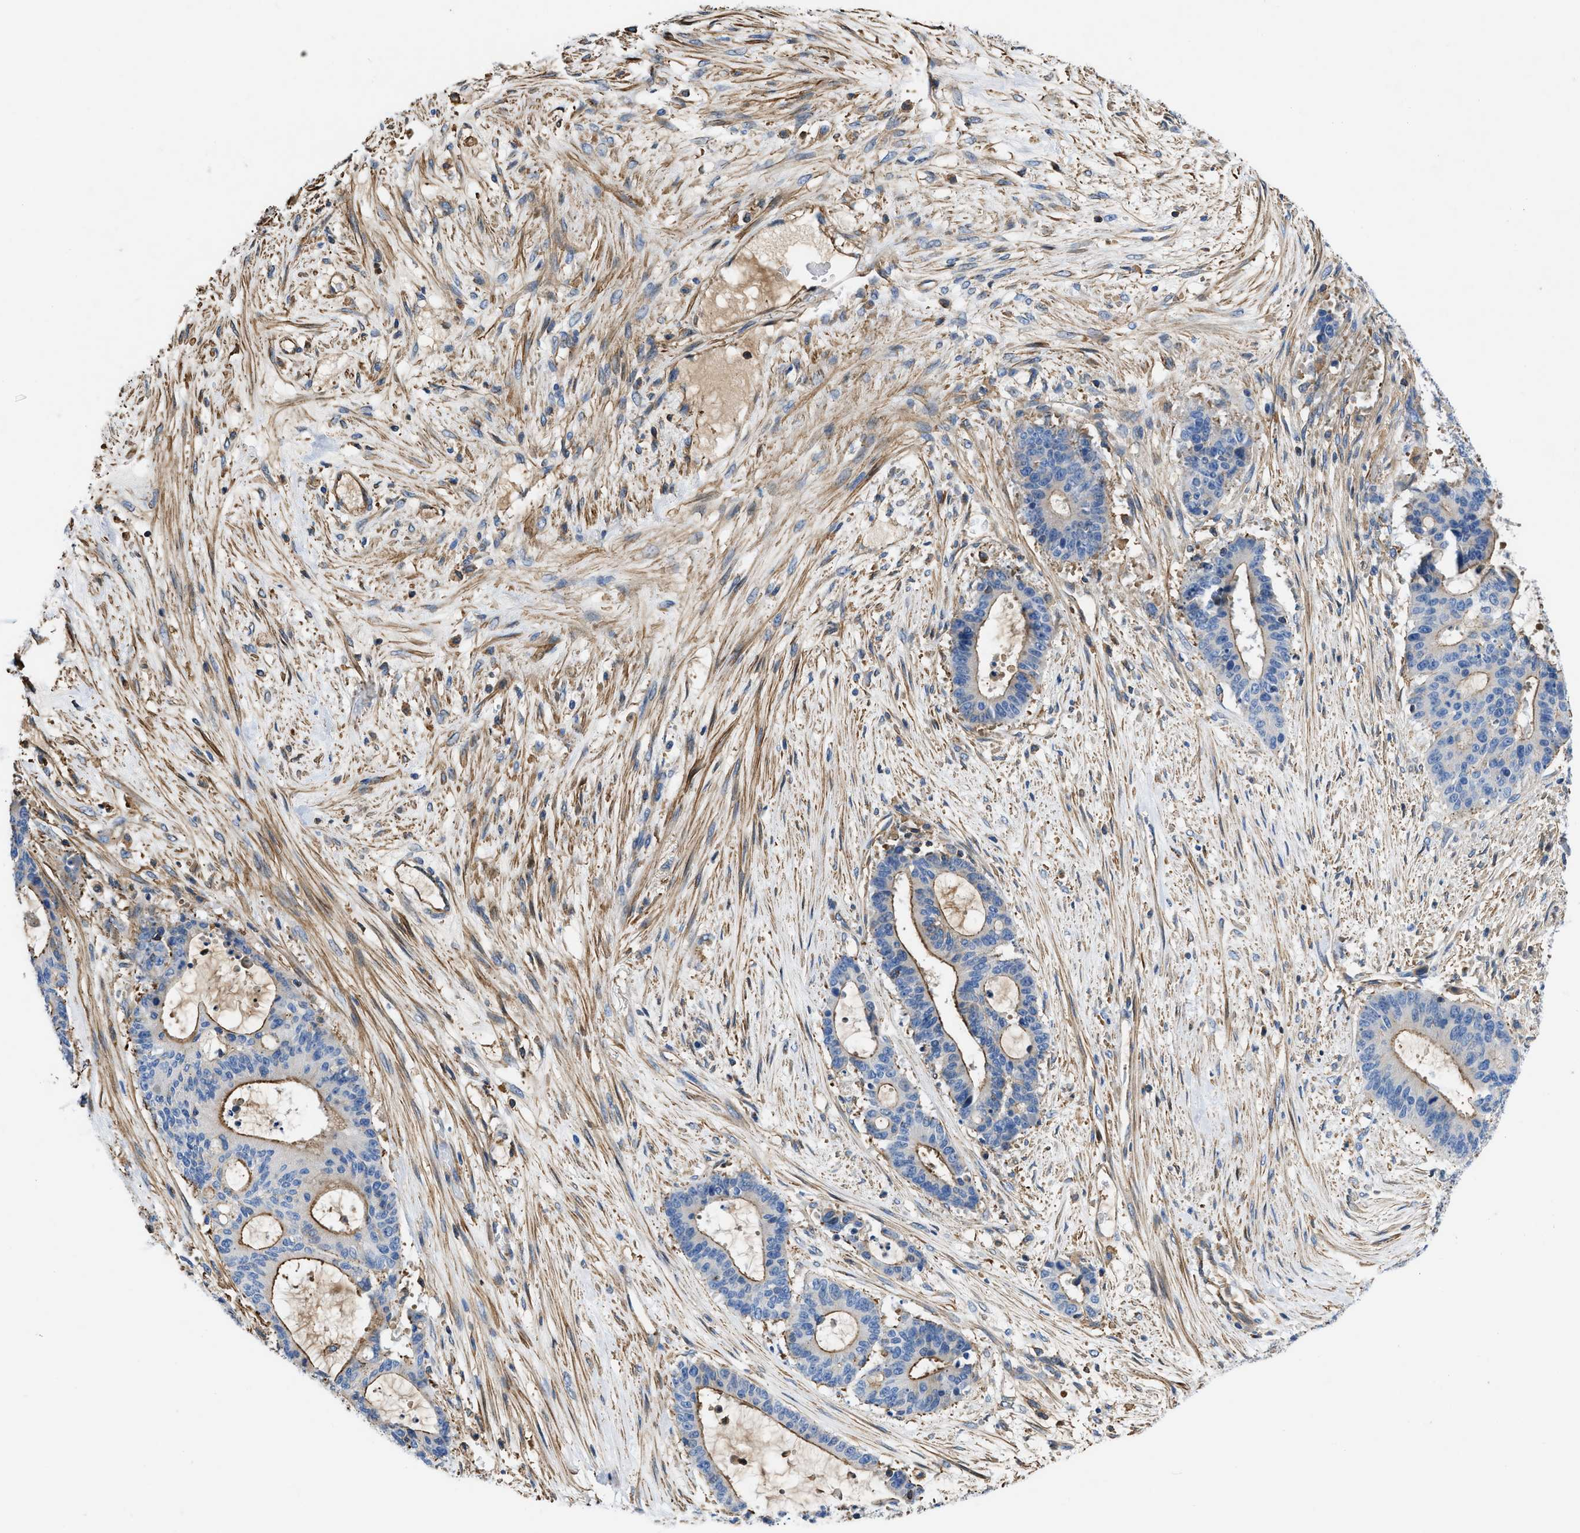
{"staining": {"intensity": "moderate", "quantity": "<25%", "location": "cytoplasmic/membranous"}, "tissue": "liver cancer", "cell_type": "Tumor cells", "image_type": "cancer", "snomed": [{"axis": "morphology", "description": "Cholangiocarcinoma"}, {"axis": "topography", "description": "Liver"}], "caption": "Tumor cells exhibit low levels of moderate cytoplasmic/membranous positivity in about <25% of cells in liver cancer (cholangiocarcinoma). Using DAB (brown) and hematoxylin (blue) stains, captured at high magnification using brightfield microscopy.", "gene": "ATP6V0D1", "patient": {"sex": "female", "age": 73}}